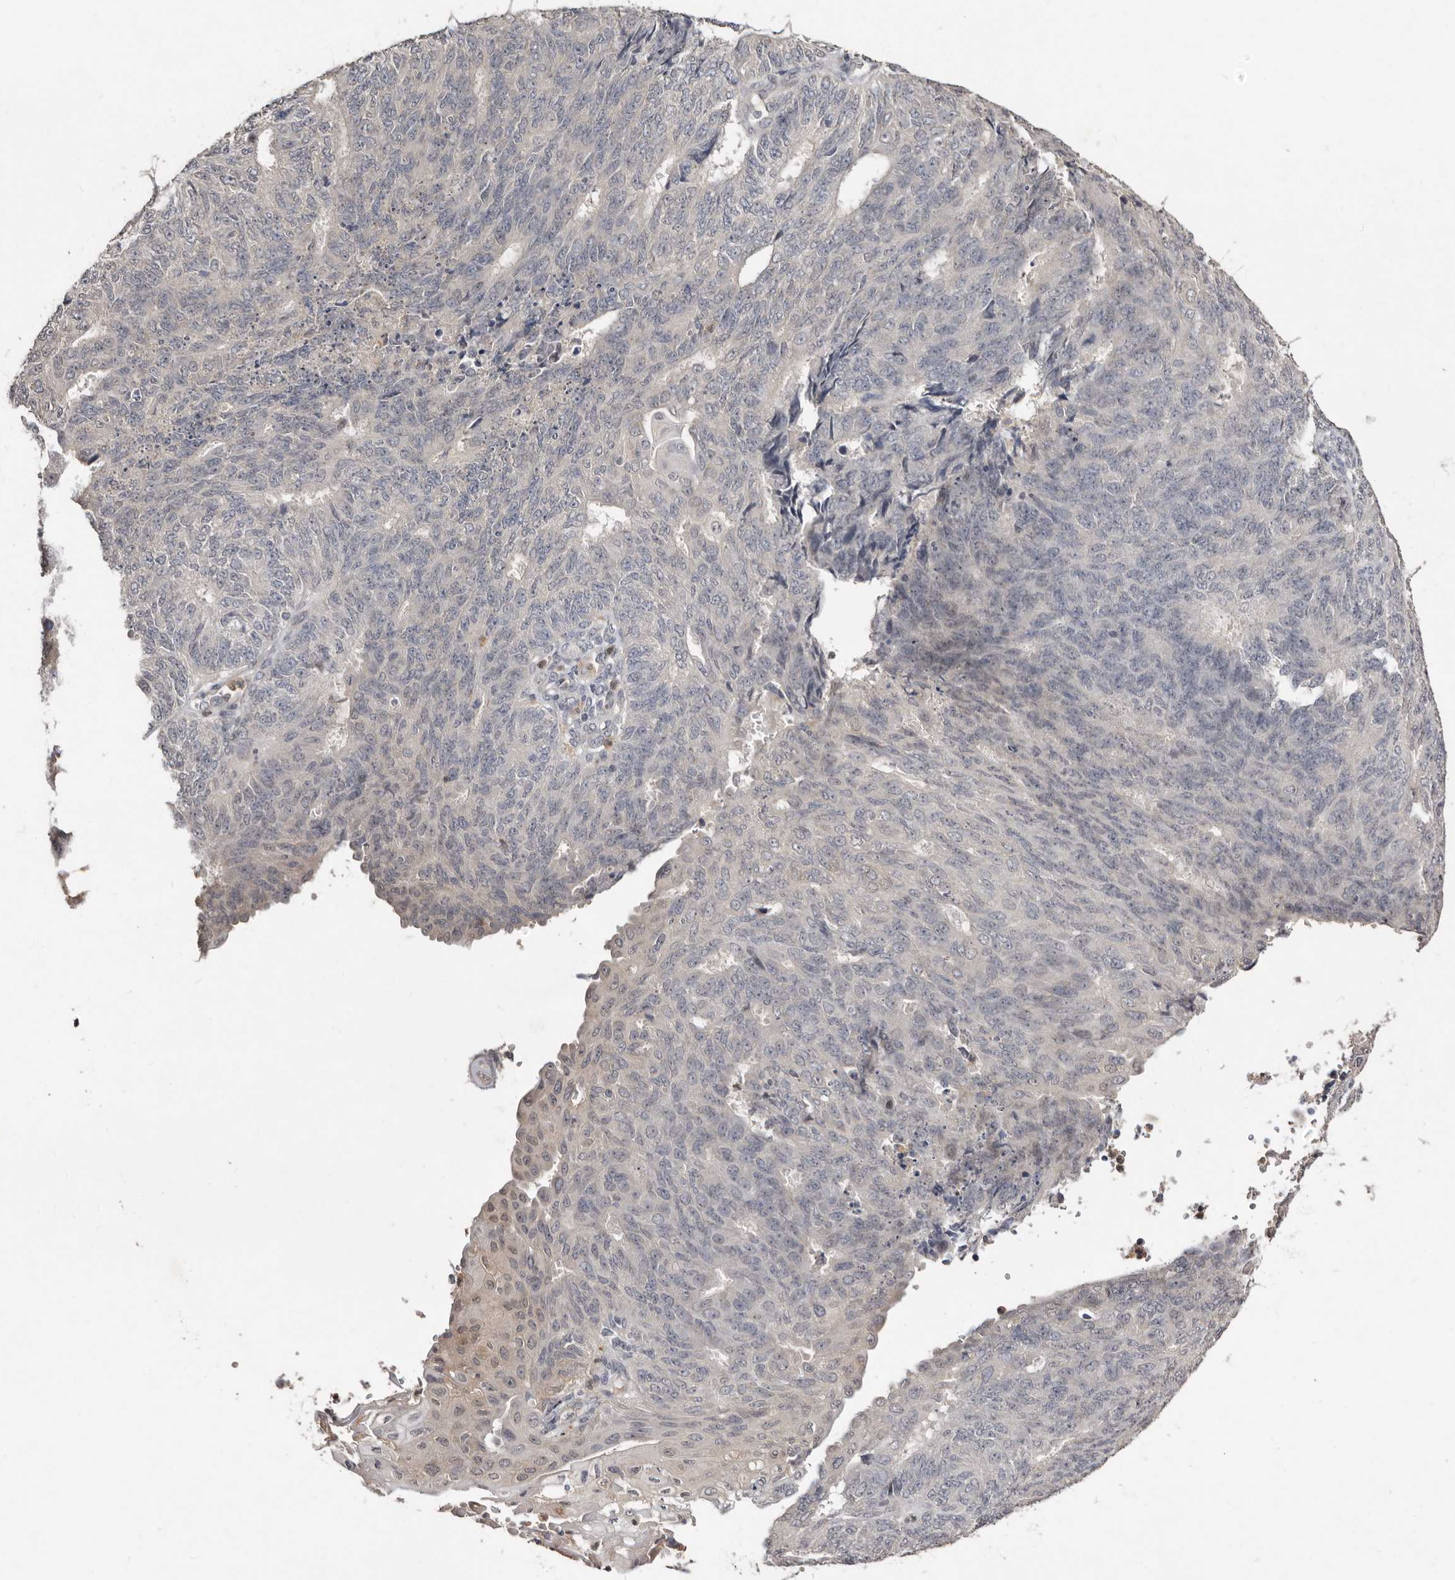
{"staining": {"intensity": "negative", "quantity": "none", "location": "none"}, "tissue": "endometrial cancer", "cell_type": "Tumor cells", "image_type": "cancer", "snomed": [{"axis": "morphology", "description": "Adenocarcinoma, NOS"}, {"axis": "topography", "description": "Endometrium"}], "caption": "Protein analysis of endometrial adenocarcinoma reveals no significant positivity in tumor cells. The staining was performed using DAB (3,3'-diaminobenzidine) to visualize the protein expression in brown, while the nuclei were stained in blue with hematoxylin (Magnification: 20x).", "gene": "SULT1E1", "patient": {"sex": "female", "age": 32}}